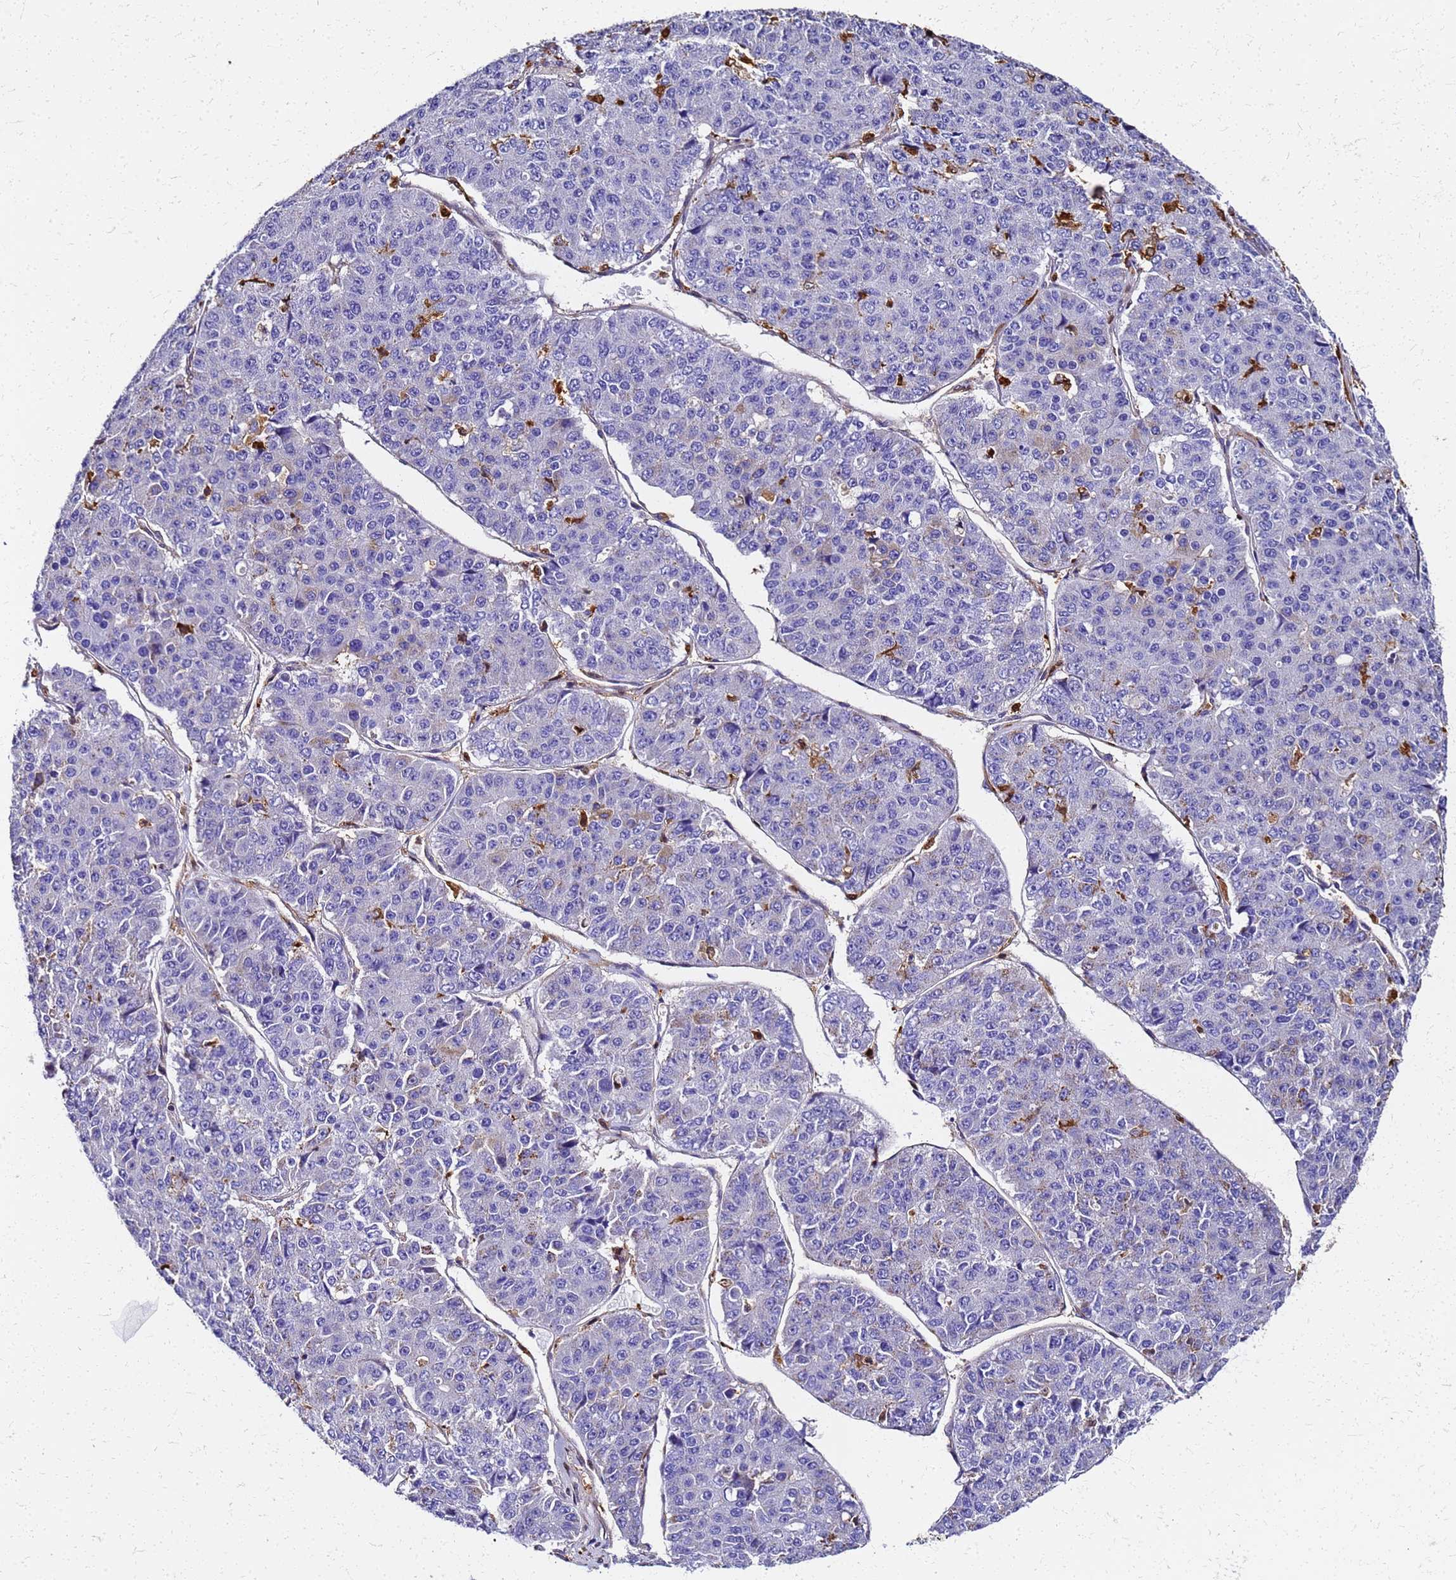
{"staining": {"intensity": "moderate", "quantity": "<25%", "location": "cytoplasmic/membranous"}, "tissue": "pancreatic cancer", "cell_type": "Tumor cells", "image_type": "cancer", "snomed": [{"axis": "morphology", "description": "Adenocarcinoma, NOS"}, {"axis": "topography", "description": "Pancreas"}], "caption": "Moderate cytoplasmic/membranous staining is appreciated in approximately <25% of tumor cells in pancreatic cancer. Ihc stains the protein of interest in brown and the nuclei are stained blue.", "gene": "S100A11", "patient": {"sex": "male", "age": 50}}